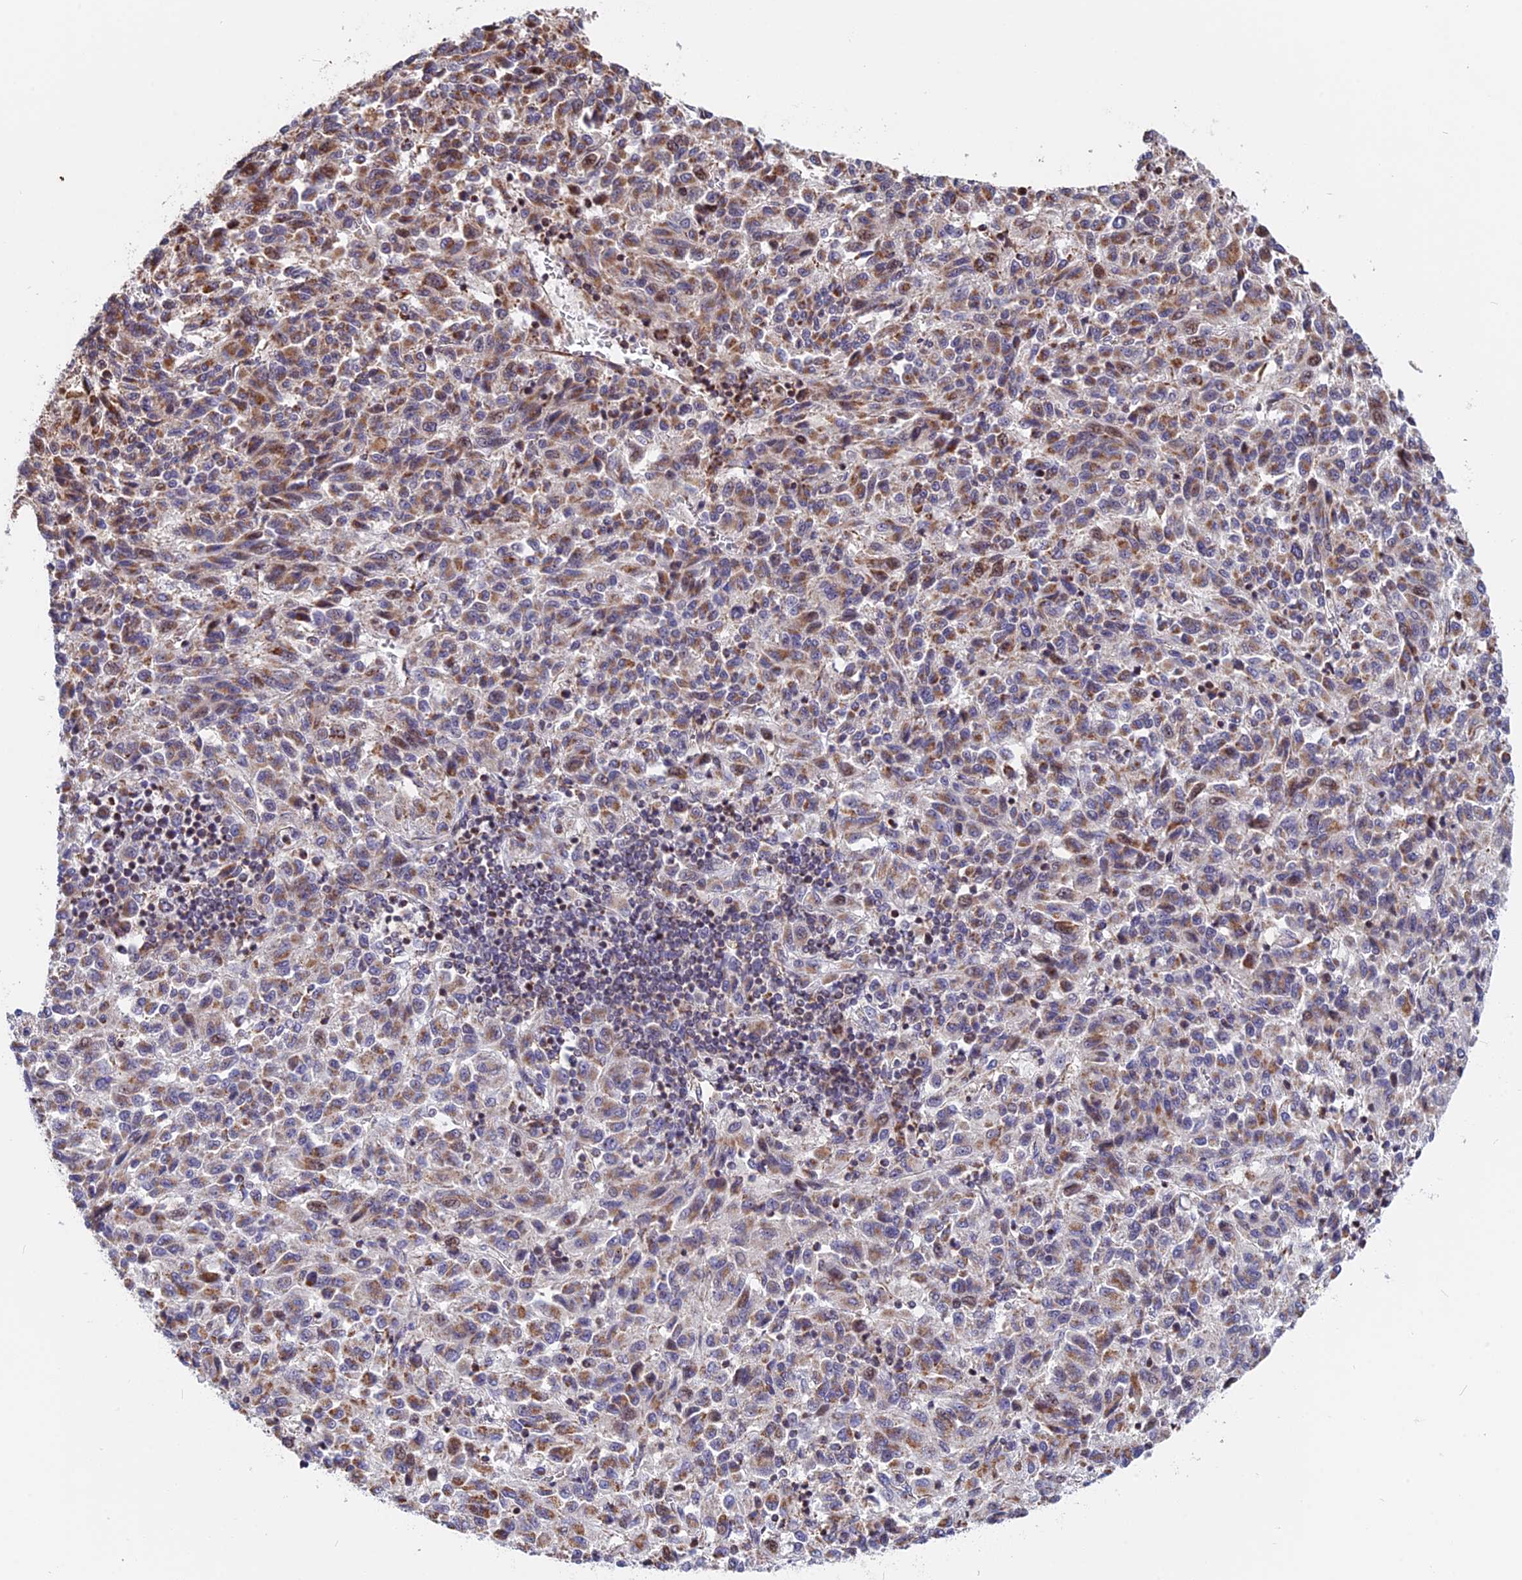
{"staining": {"intensity": "weak", "quantity": "25%-75%", "location": "cytoplasmic/membranous"}, "tissue": "melanoma", "cell_type": "Tumor cells", "image_type": "cancer", "snomed": [{"axis": "morphology", "description": "Malignant melanoma, Metastatic site"}, {"axis": "topography", "description": "Lung"}], "caption": "Immunohistochemical staining of human malignant melanoma (metastatic site) exhibits weak cytoplasmic/membranous protein staining in about 25%-75% of tumor cells.", "gene": "FAM174C", "patient": {"sex": "male", "age": 64}}